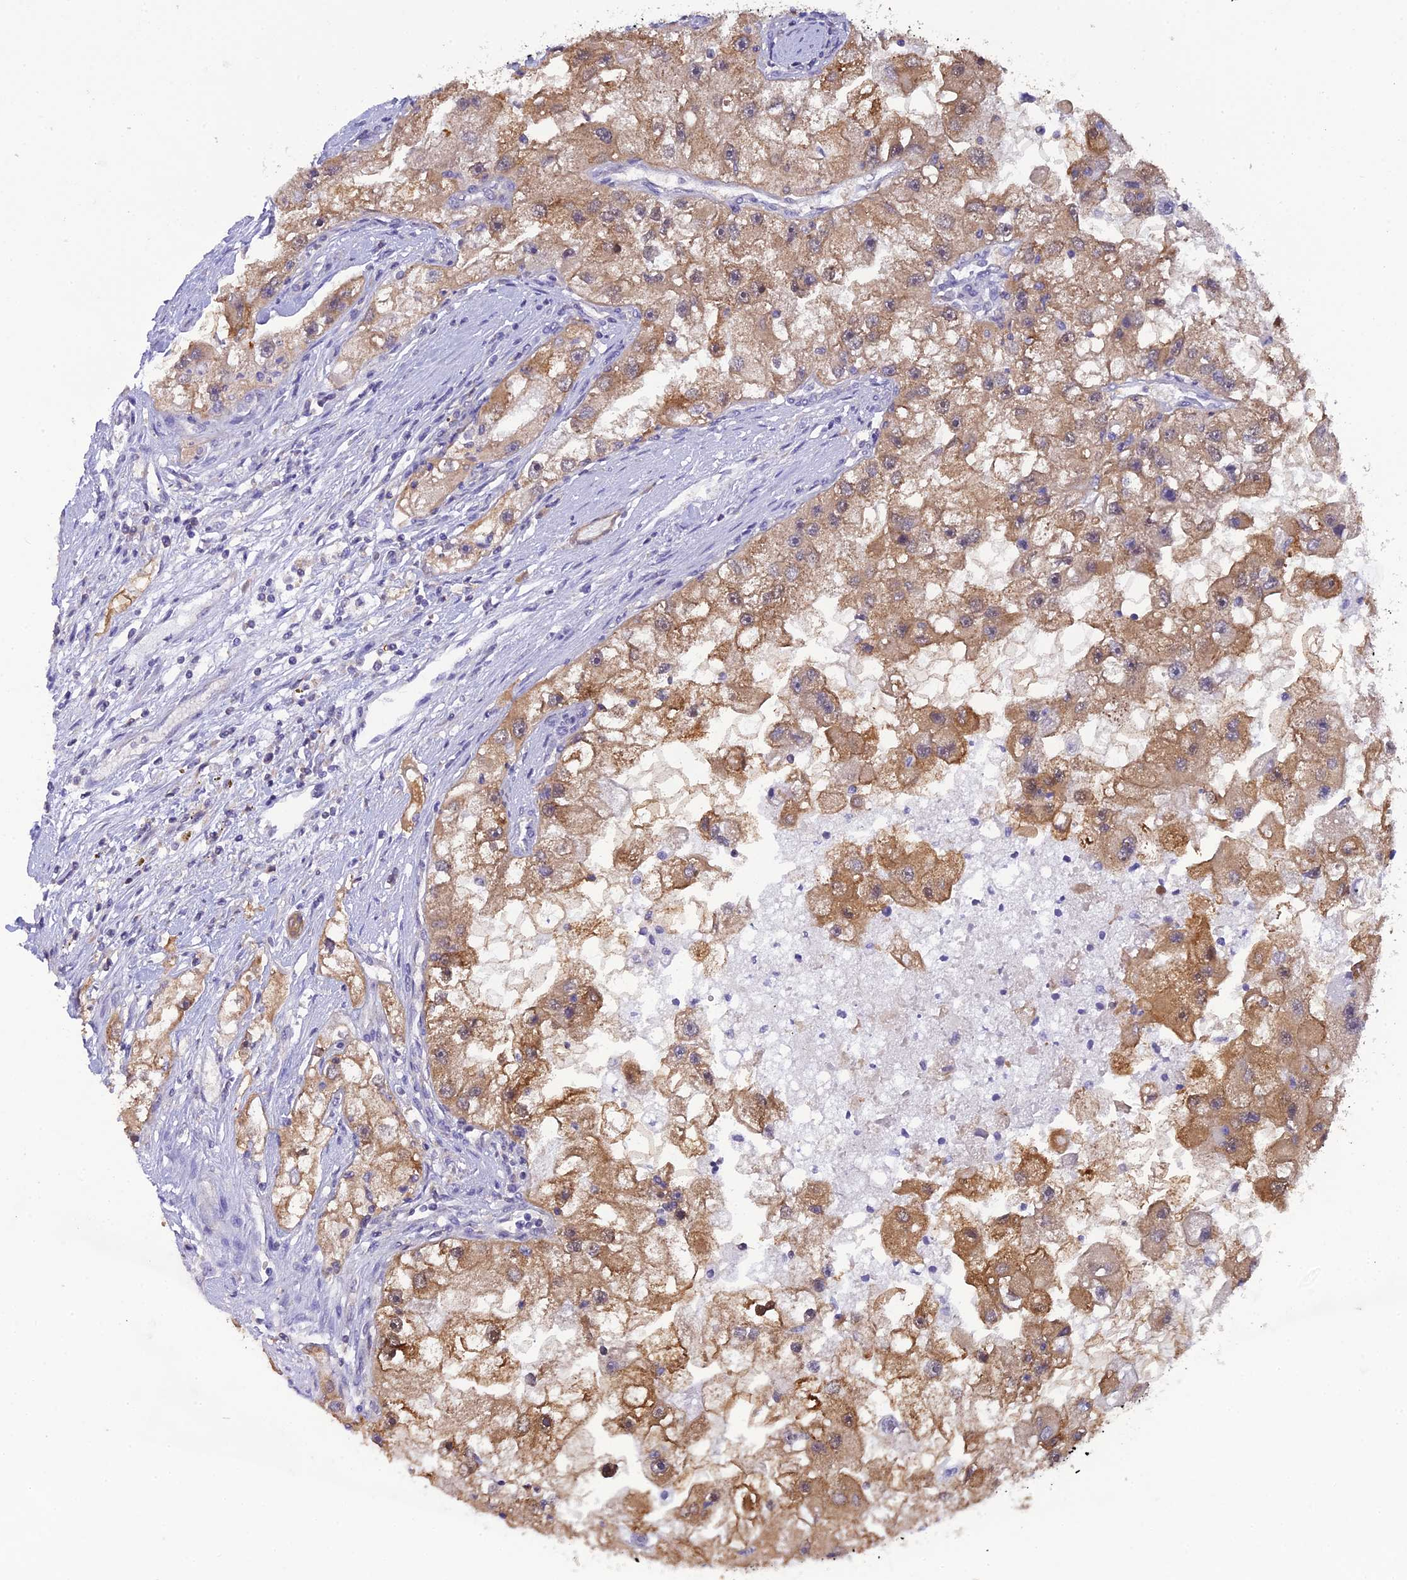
{"staining": {"intensity": "moderate", "quantity": ">75%", "location": "cytoplasmic/membranous"}, "tissue": "renal cancer", "cell_type": "Tumor cells", "image_type": "cancer", "snomed": [{"axis": "morphology", "description": "Adenocarcinoma, NOS"}, {"axis": "topography", "description": "Kidney"}], "caption": "This photomicrograph reveals IHC staining of human renal cancer, with medium moderate cytoplasmic/membranous expression in about >75% of tumor cells.", "gene": "HINT1", "patient": {"sex": "male", "age": 63}}